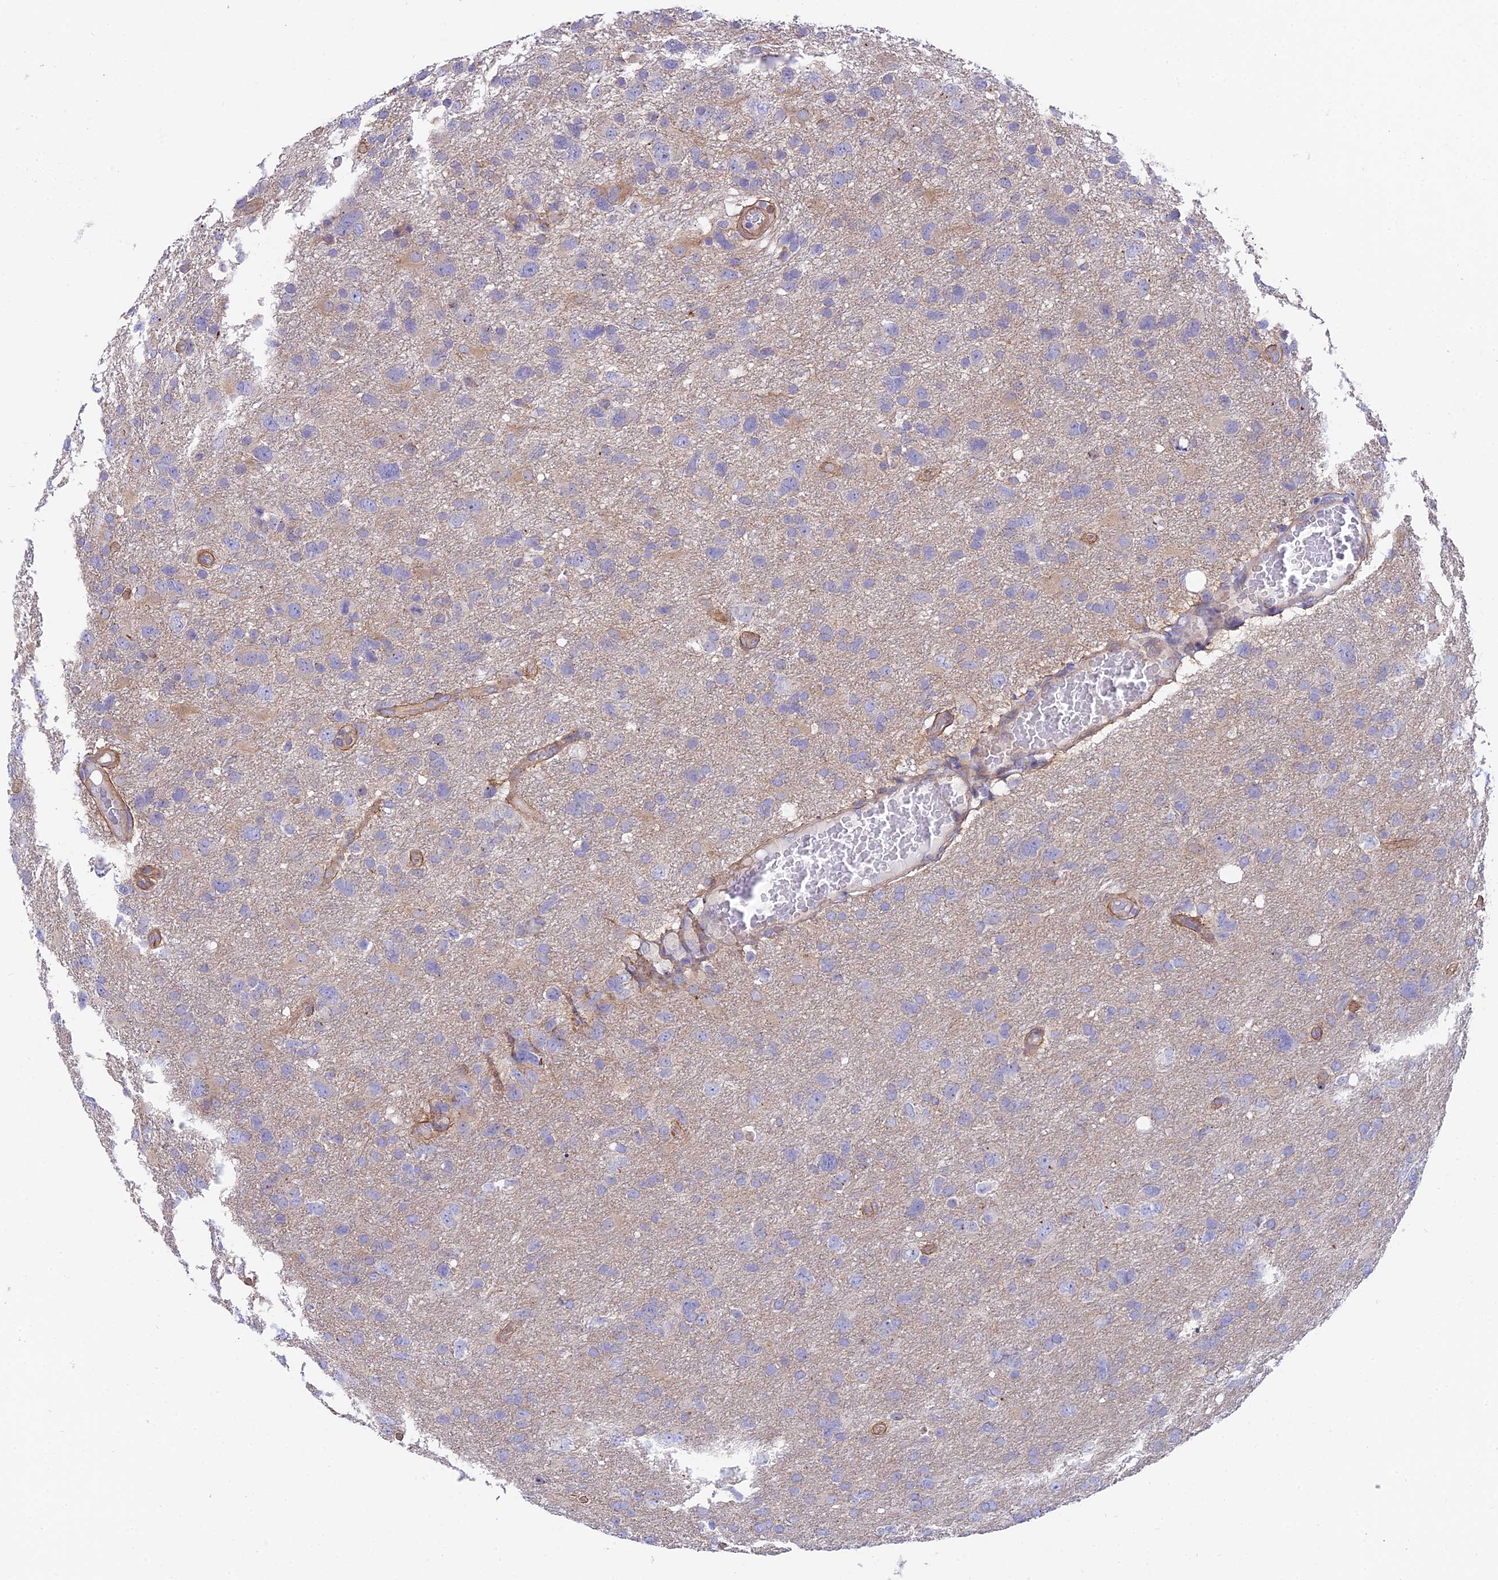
{"staining": {"intensity": "negative", "quantity": "none", "location": "none"}, "tissue": "glioma", "cell_type": "Tumor cells", "image_type": "cancer", "snomed": [{"axis": "morphology", "description": "Glioma, malignant, High grade"}, {"axis": "topography", "description": "Brain"}], "caption": "Photomicrograph shows no protein expression in tumor cells of malignant glioma (high-grade) tissue.", "gene": "QRFP", "patient": {"sex": "male", "age": 61}}